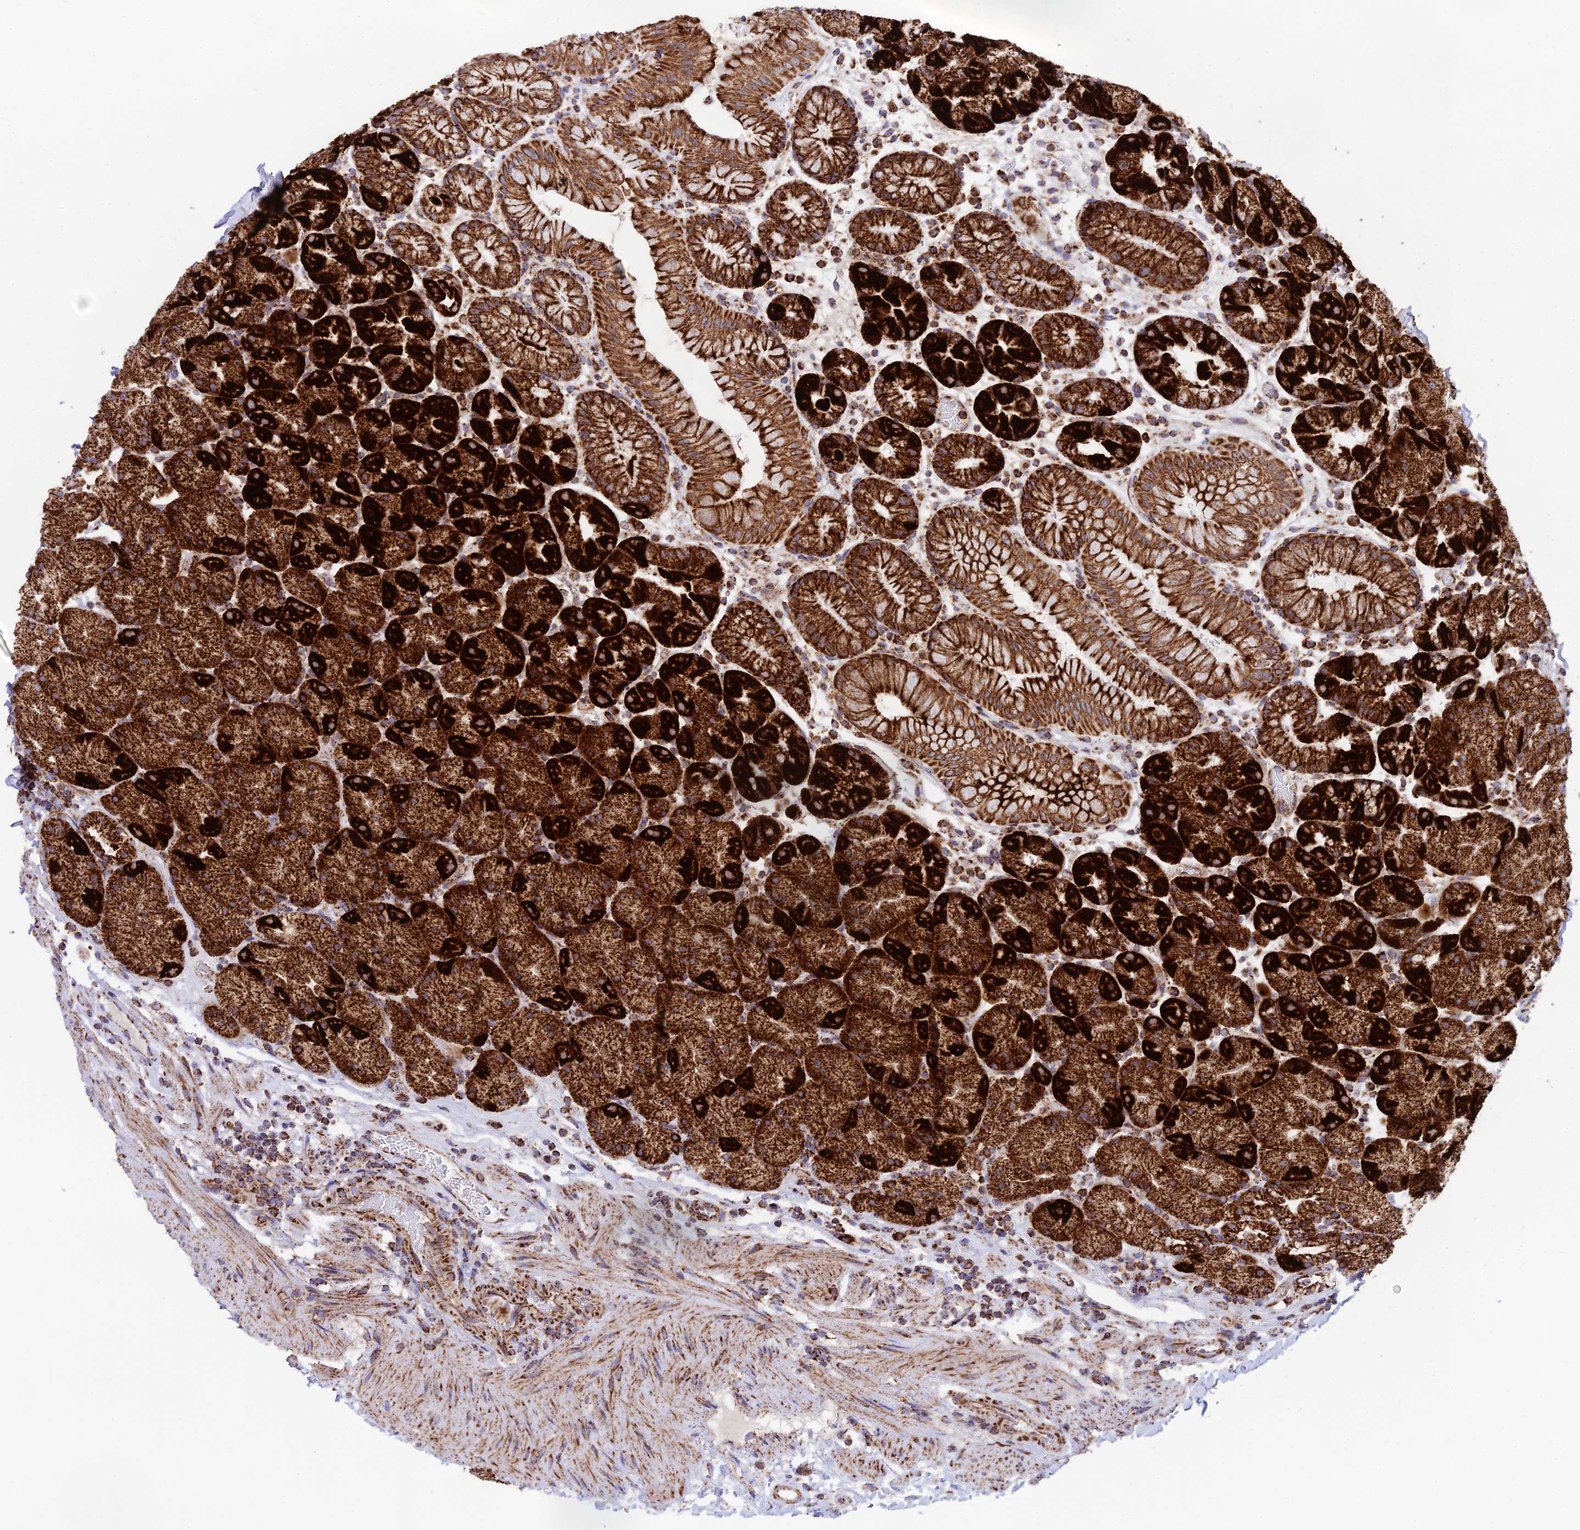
{"staining": {"intensity": "strong", "quantity": ">75%", "location": "cytoplasmic/membranous"}, "tissue": "stomach", "cell_type": "Glandular cells", "image_type": "normal", "snomed": [{"axis": "morphology", "description": "Normal tissue, NOS"}, {"axis": "topography", "description": "Stomach, upper"}, {"axis": "topography", "description": "Stomach, lower"}], "caption": "Protein staining of benign stomach displays strong cytoplasmic/membranous staining in approximately >75% of glandular cells.", "gene": "CHCHD3", "patient": {"sex": "male", "age": 67}}